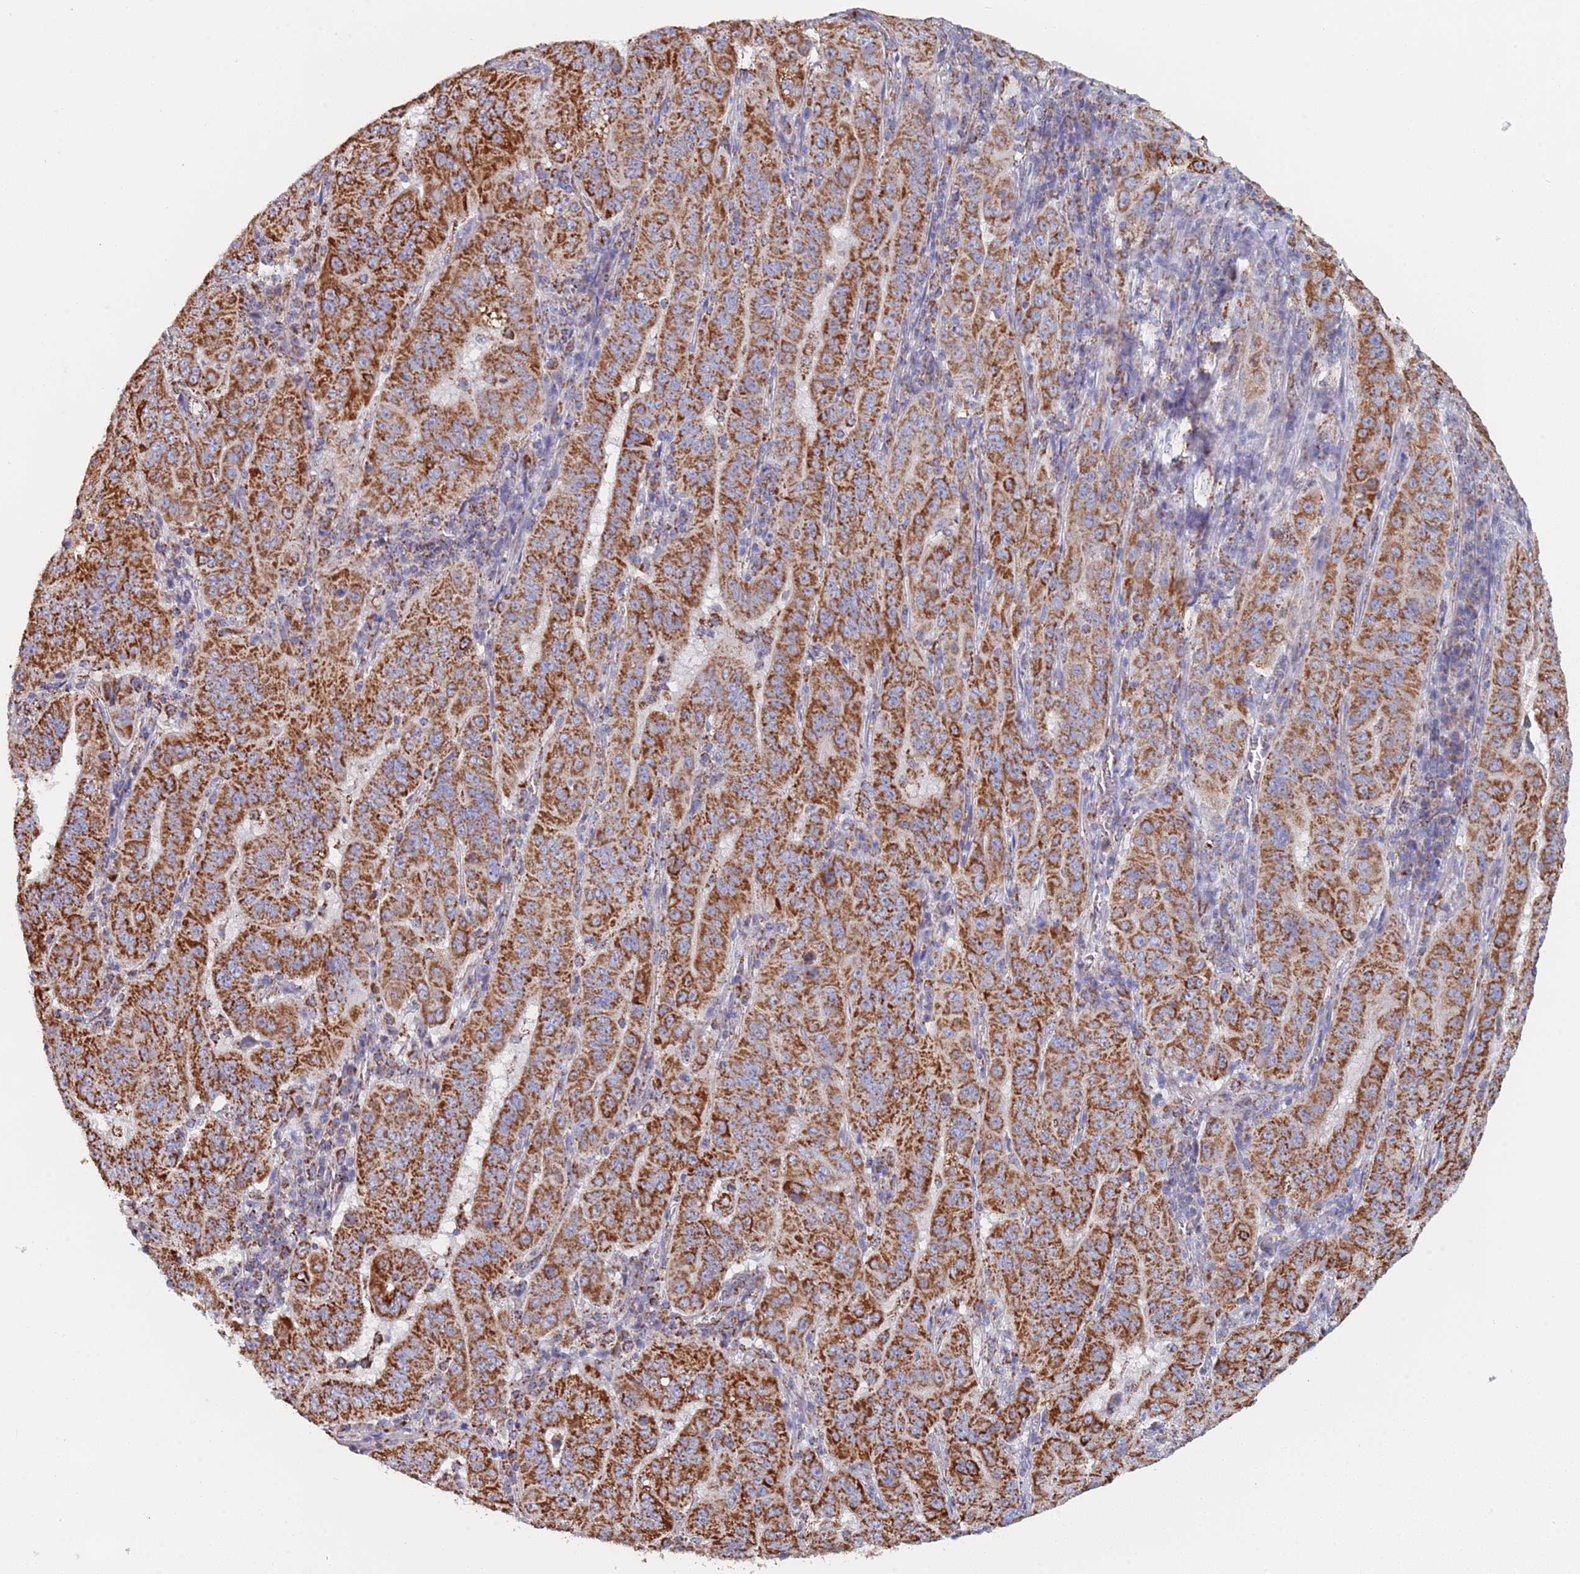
{"staining": {"intensity": "strong", "quantity": ">75%", "location": "cytoplasmic/membranous"}, "tissue": "pancreatic cancer", "cell_type": "Tumor cells", "image_type": "cancer", "snomed": [{"axis": "morphology", "description": "Adenocarcinoma, NOS"}, {"axis": "topography", "description": "Pancreas"}], "caption": "IHC (DAB (3,3'-diaminobenzidine)) staining of human pancreatic cancer (adenocarcinoma) displays strong cytoplasmic/membranous protein expression in about >75% of tumor cells. (IHC, brightfield microscopy, high magnification).", "gene": "PGP", "patient": {"sex": "male", "age": 63}}